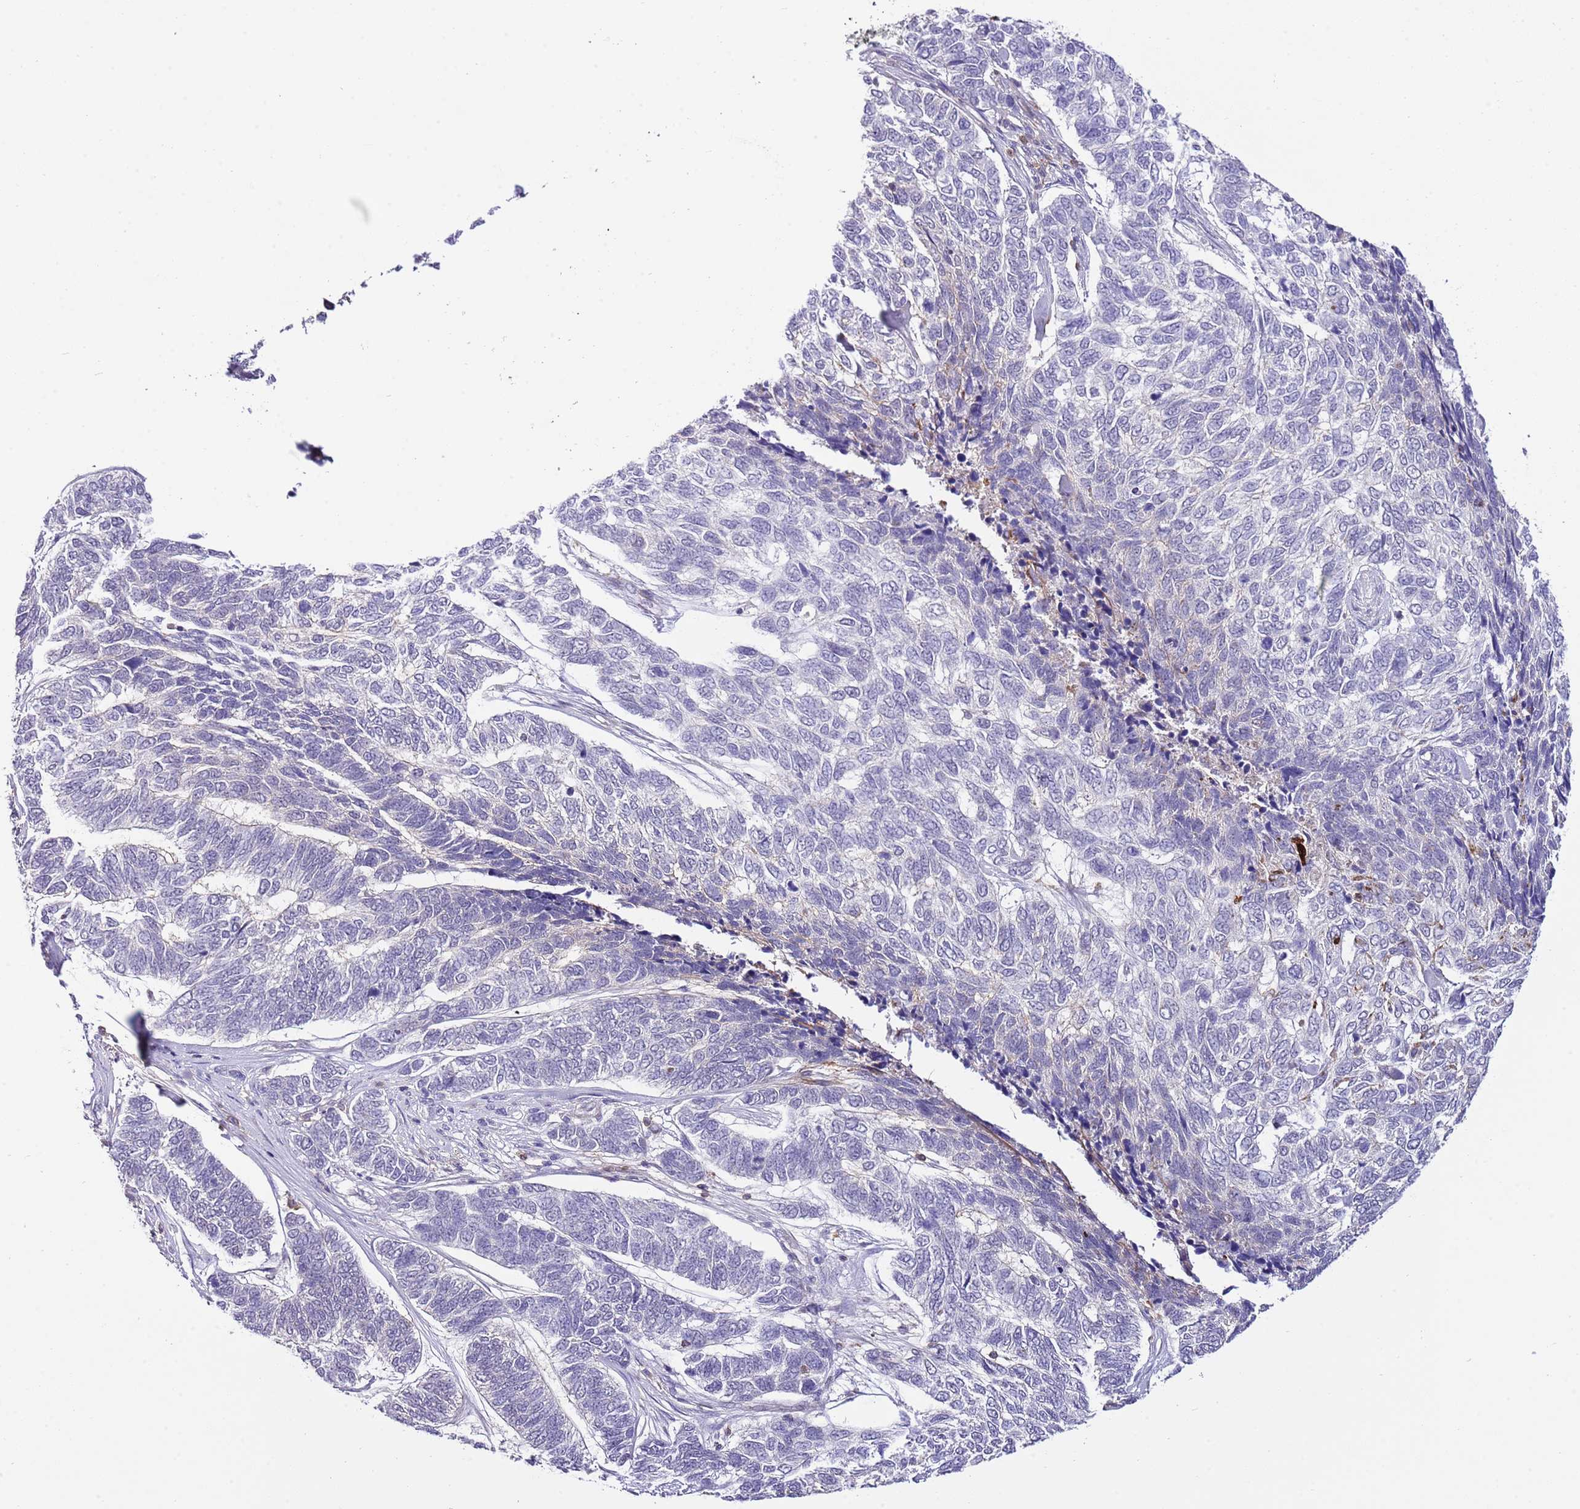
{"staining": {"intensity": "negative", "quantity": "none", "location": "none"}, "tissue": "skin cancer", "cell_type": "Tumor cells", "image_type": "cancer", "snomed": [{"axis": "morphology", "description": "Basal cell carcinoma"}, {"axis": "topography", "description": "Skin"}], "caption": "Skin cancer (basal cell carcinoma) stained for a protein using IHC shows no expression tumor cells.", "gene": "EFHD1", "patient": {"sex": "female", "age": 65}}